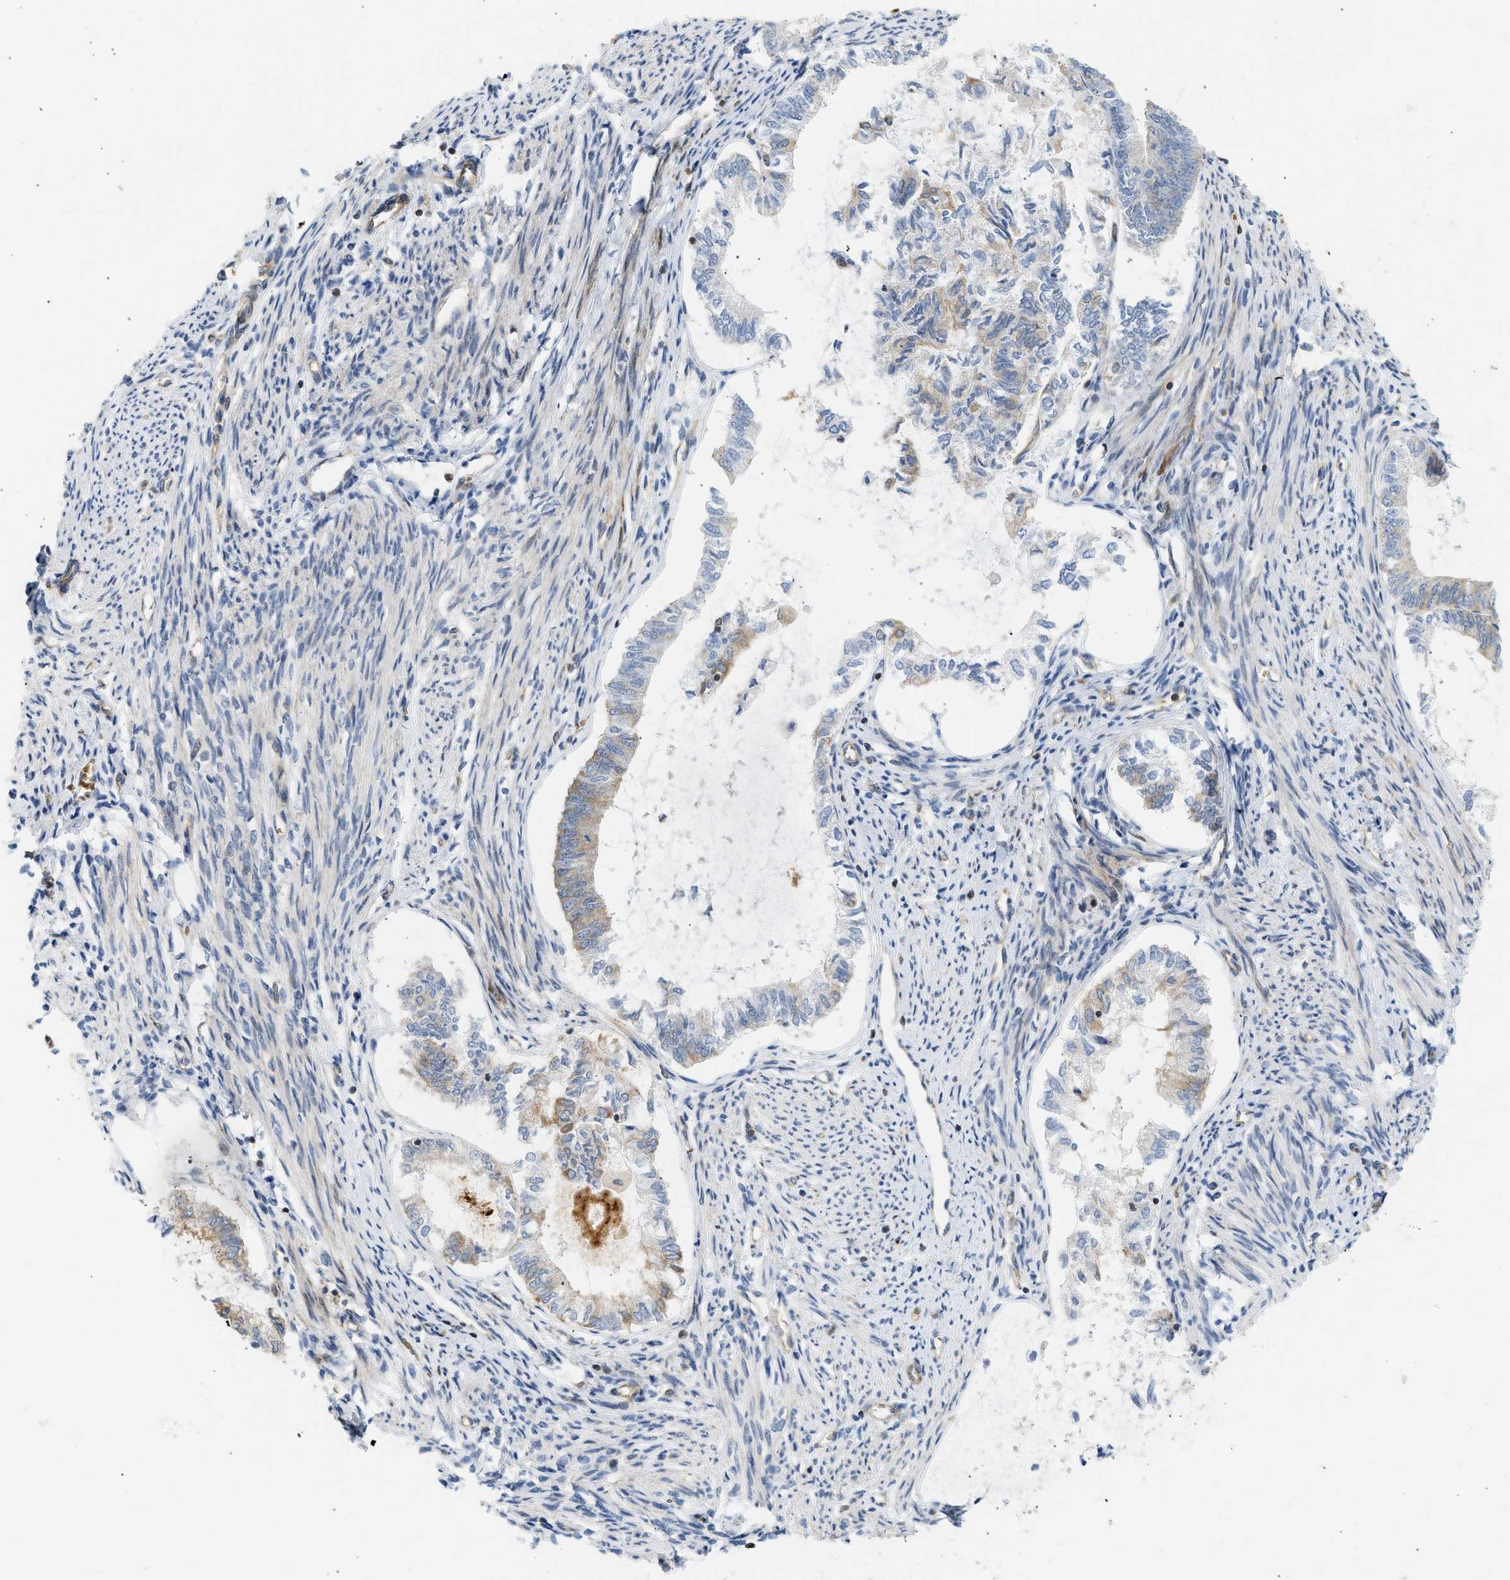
{"staining": {"intensity": "moderate", "quantity": "25%-75%", "location": "cytoplasmic/membranous"}, "tissue": "endometrial cancer", "cell_type": "Tumor cells", "image_type": "cancer", "snomed": [{"axis": "morphology", "description": "Adenocarcinoma, NOS"}, {"axis": "topography", "description": "Endometrium"}], "caption": "Immunohistochemical staining of human adenocarcinoma (endometrial) reveals medium levels of moderate cytoplasmic/membranous staining in approximately 25%-75% of tumor cells.", "gene": "STRN", "patient": {"sex": "female", "age": 86}}